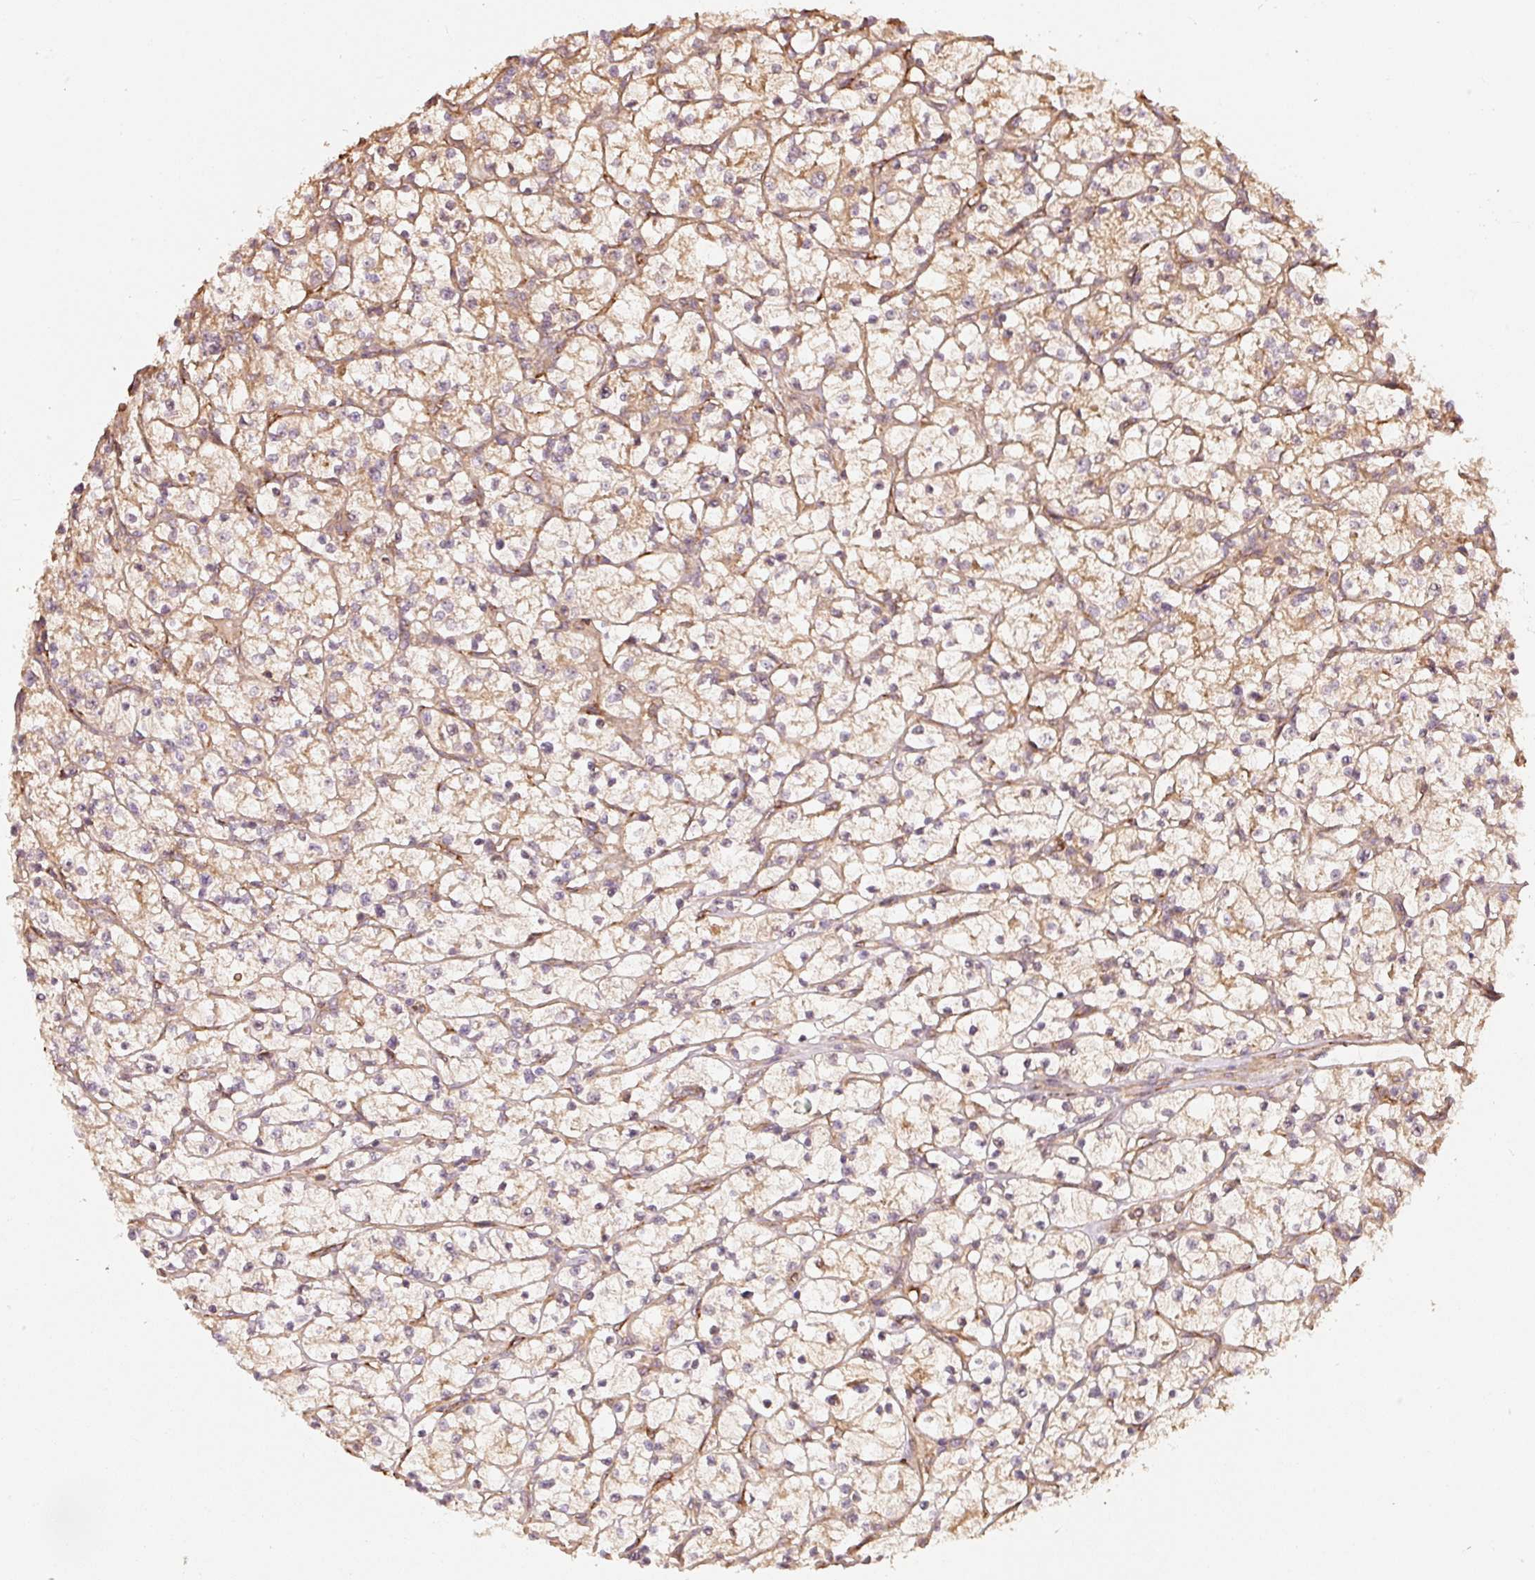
{"staining": {"intensity": "weak", "quantity": ">75%", "location": "cytoplasmic/membranous"}, "tissue": "renal cancer", "cell_type": "Tumor cells", "image_type": "cancer", "snomed": [{"axis": "morphology", "description": "Adenocarcinoma, NOS"}, {"axis": "topography", "description": "Kidney"}], "caption": "Protein expression analysis of renal cancer (adenocarcinoma) exhibits weak cytoplasmic/membranous positivity in approximately >75% of tumor cells.", "gene": "CEP95", "patient": {"sex": "female", "age": 64}}